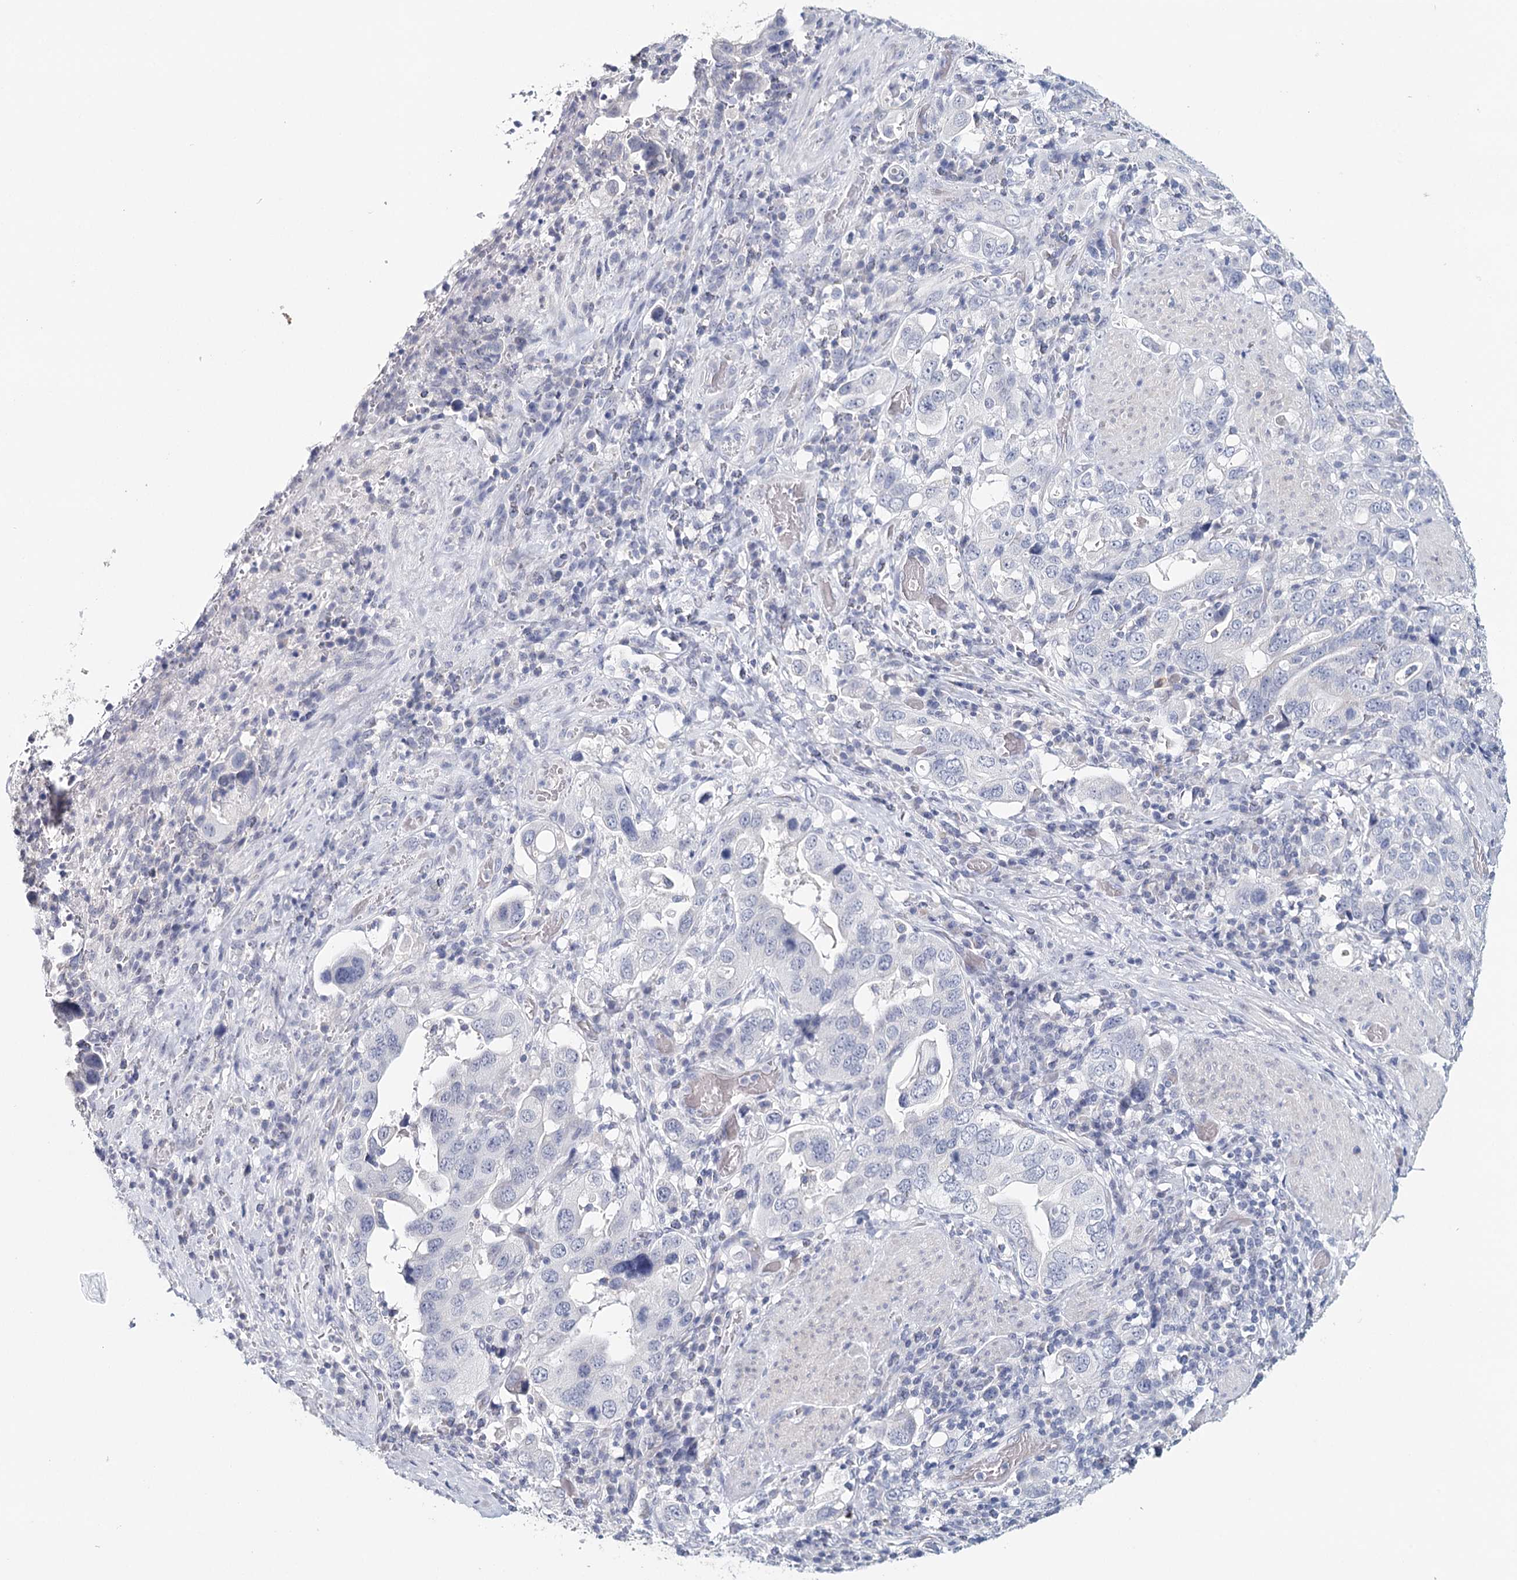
{"staining": {"intensity": "negative", "quantity": "none", "location": "none"}, "tissue": "stomach cancer", "cell_type": "Tumor cells", "image_type": "cancer", "snomed": [{"axis": "morphology", "description": "Adenocarcinoma, NOS"}, {"axis": "topography", "description": "Stomach, upper"}], "caption": "Immunohistochemistry histopathology image of neoplastic tissue: adenocarcinoma (stomach) stained with DAB demonstrates no significant protein staining in tumor cells. (DAB immunohistochemistry visualized using brightfield microscopy, high magnification).", "gene": "HSPA4L", "patient": {"sex": "male", "age": 62}}